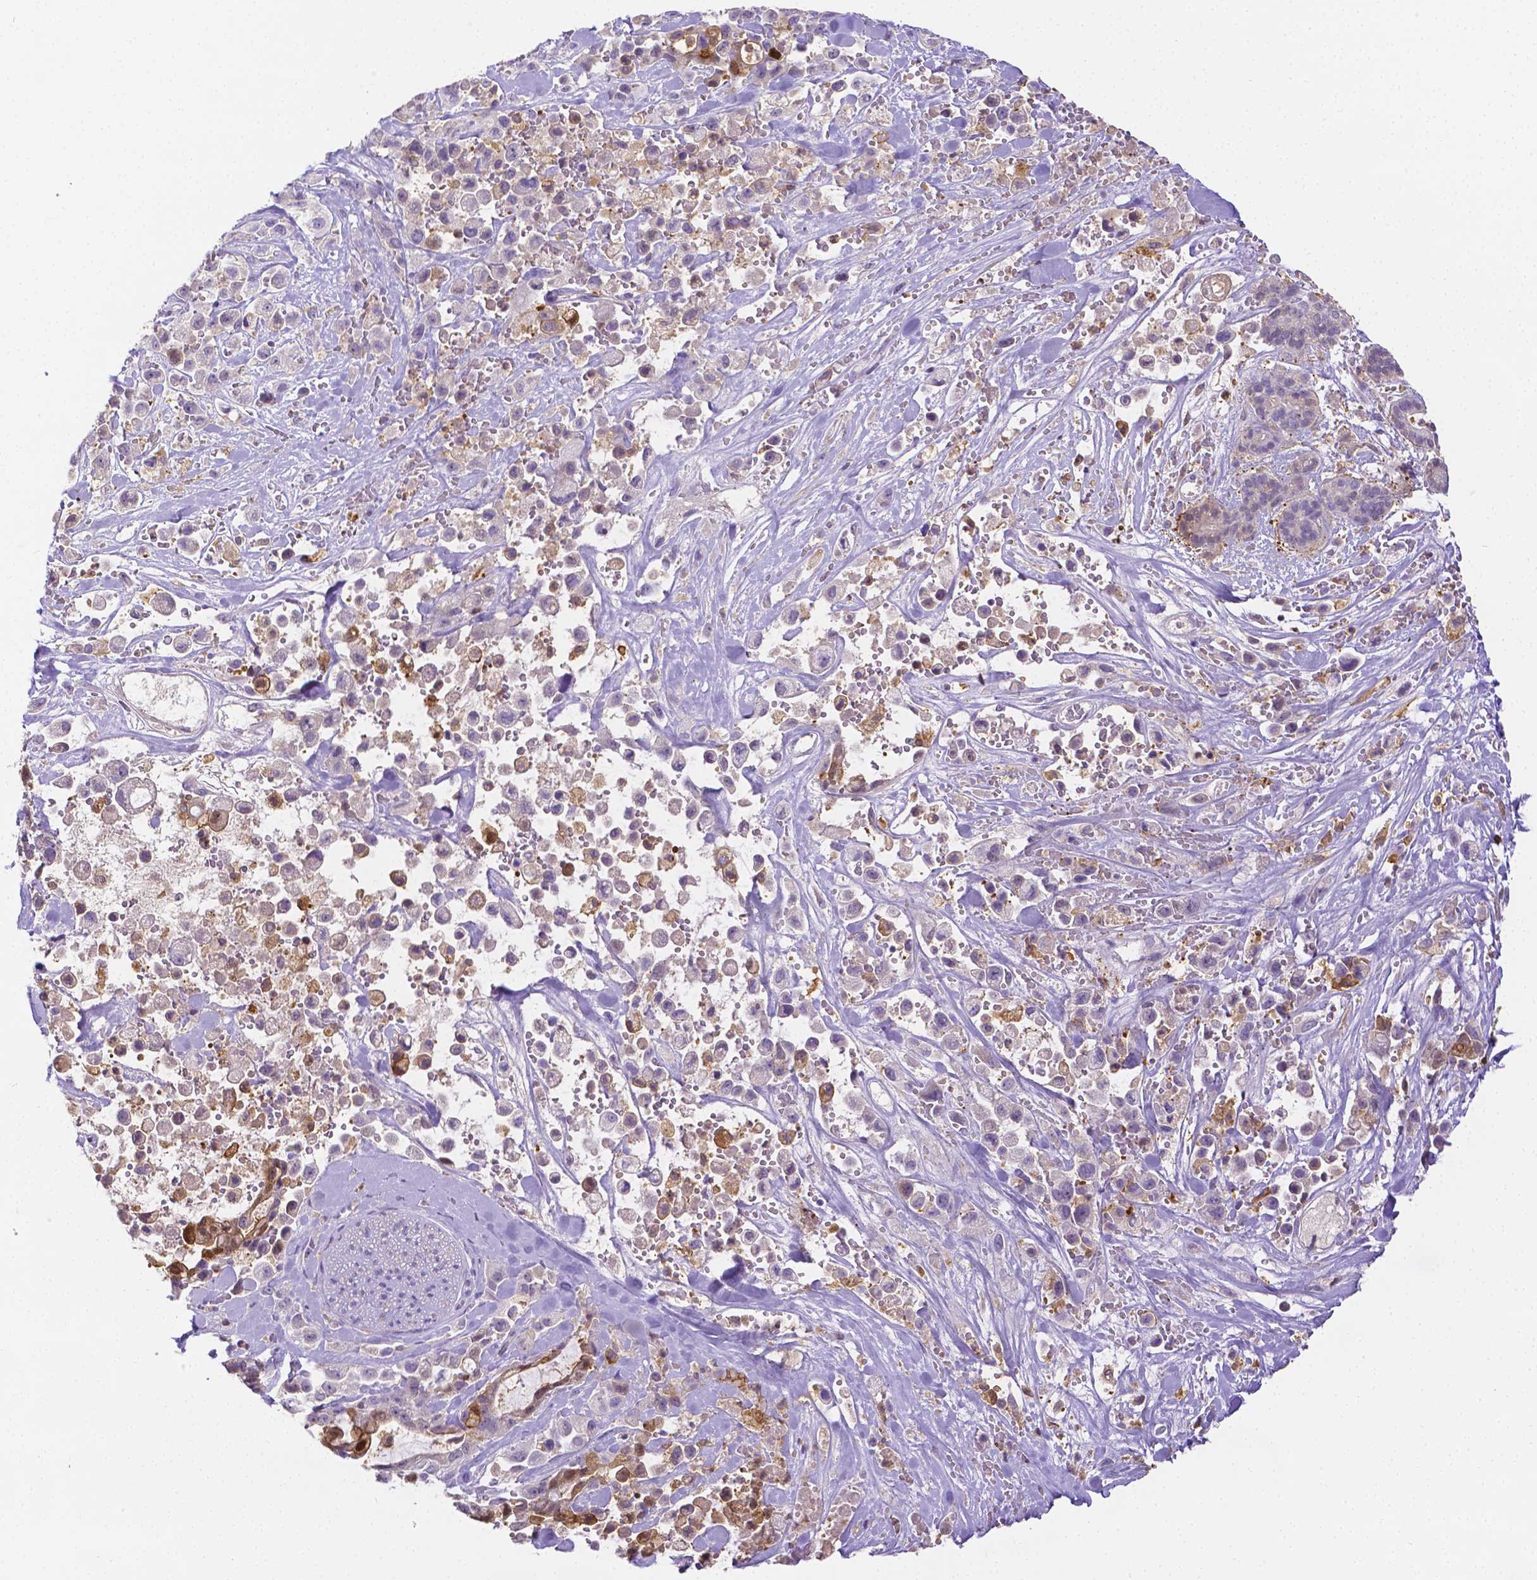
{"staining": {"intensity": "moderate", "quantity": "<25%", "location": "cytoplasmic/membranous"}, "tissue": "pancreatic cancer", "cell_type": "Tumor cells", "image_type": "cancer", "snomed": [{"axis": "morphology", "description": "Adenocarcinoma, NOS"}, {"axis": "topography", "description": "Pancreas"}], "caption": "IHC histopathology image of neoplastic tissue: human pancreatic adenocarcinoma stained using immunohistochemistry reveals low levels of moderate protein expression localized specifically in the cytoplasmic/membranous of tumor cells, appearing as a cytoplasmic/membranous brown color.", "gene": "NXPH2", "patient": {"sex": "male", "age": 44}}